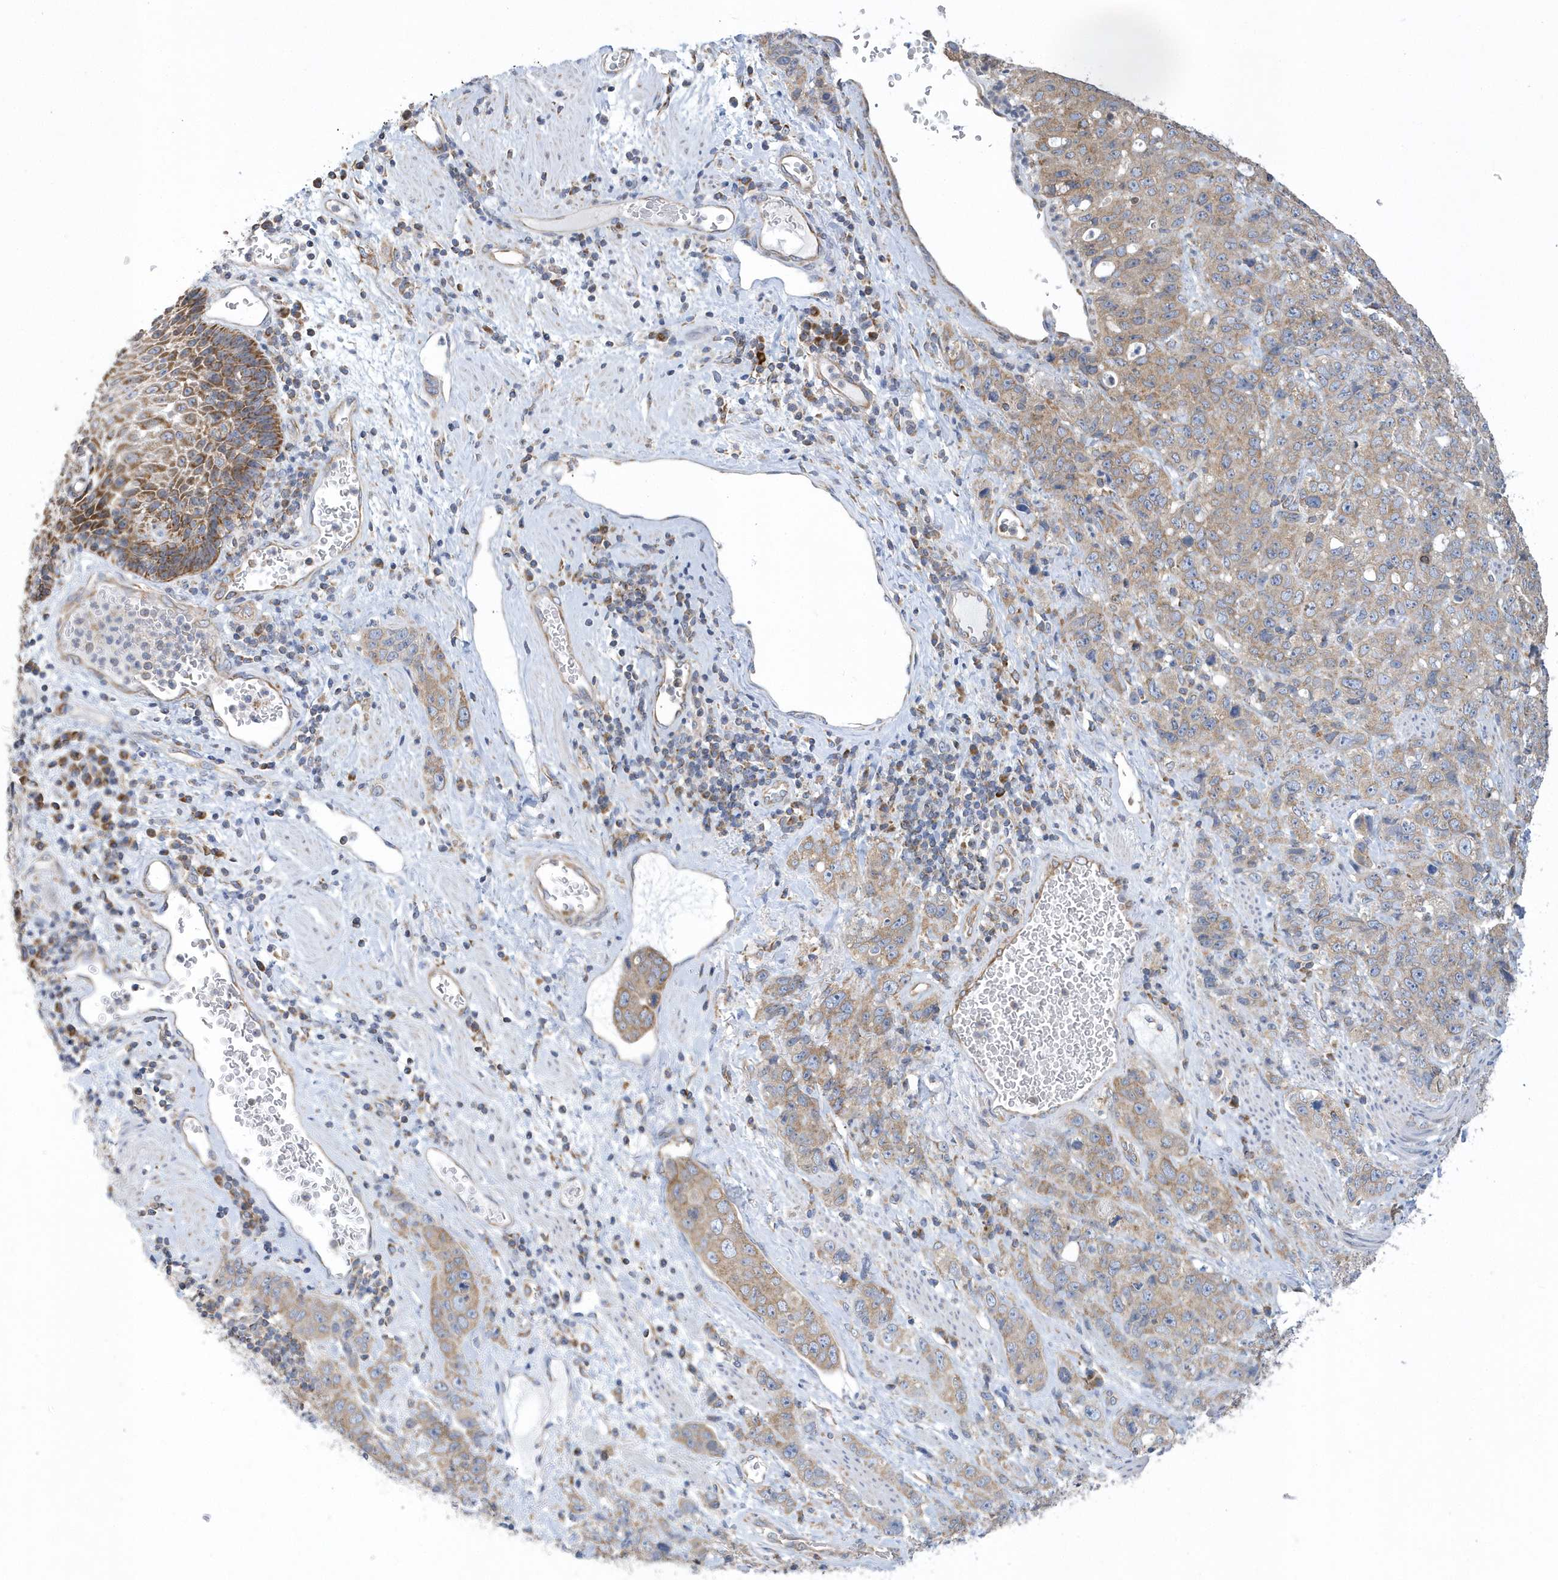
{"staining": {"intensity": "moderate", "quantity": ">75%", "location": "cytoplasmic/membranous"}, "tissue": "stomach cancer", "cell_type": "Tumor cells", "image_type": "cancer", "snomed": [{"axis": "morphology", "description": "Adenocarcinoma, NOS"}, {"axis": "topography", "description": "Stomach"}], "caption": "An image of adenocarcinoma (stomach) stained for a protein exhibits moderate cytoplasmic/membranous brown staining in tumor cells.", "gene": "SPATA5", "patient": {"sex": "male", "age": 48}}